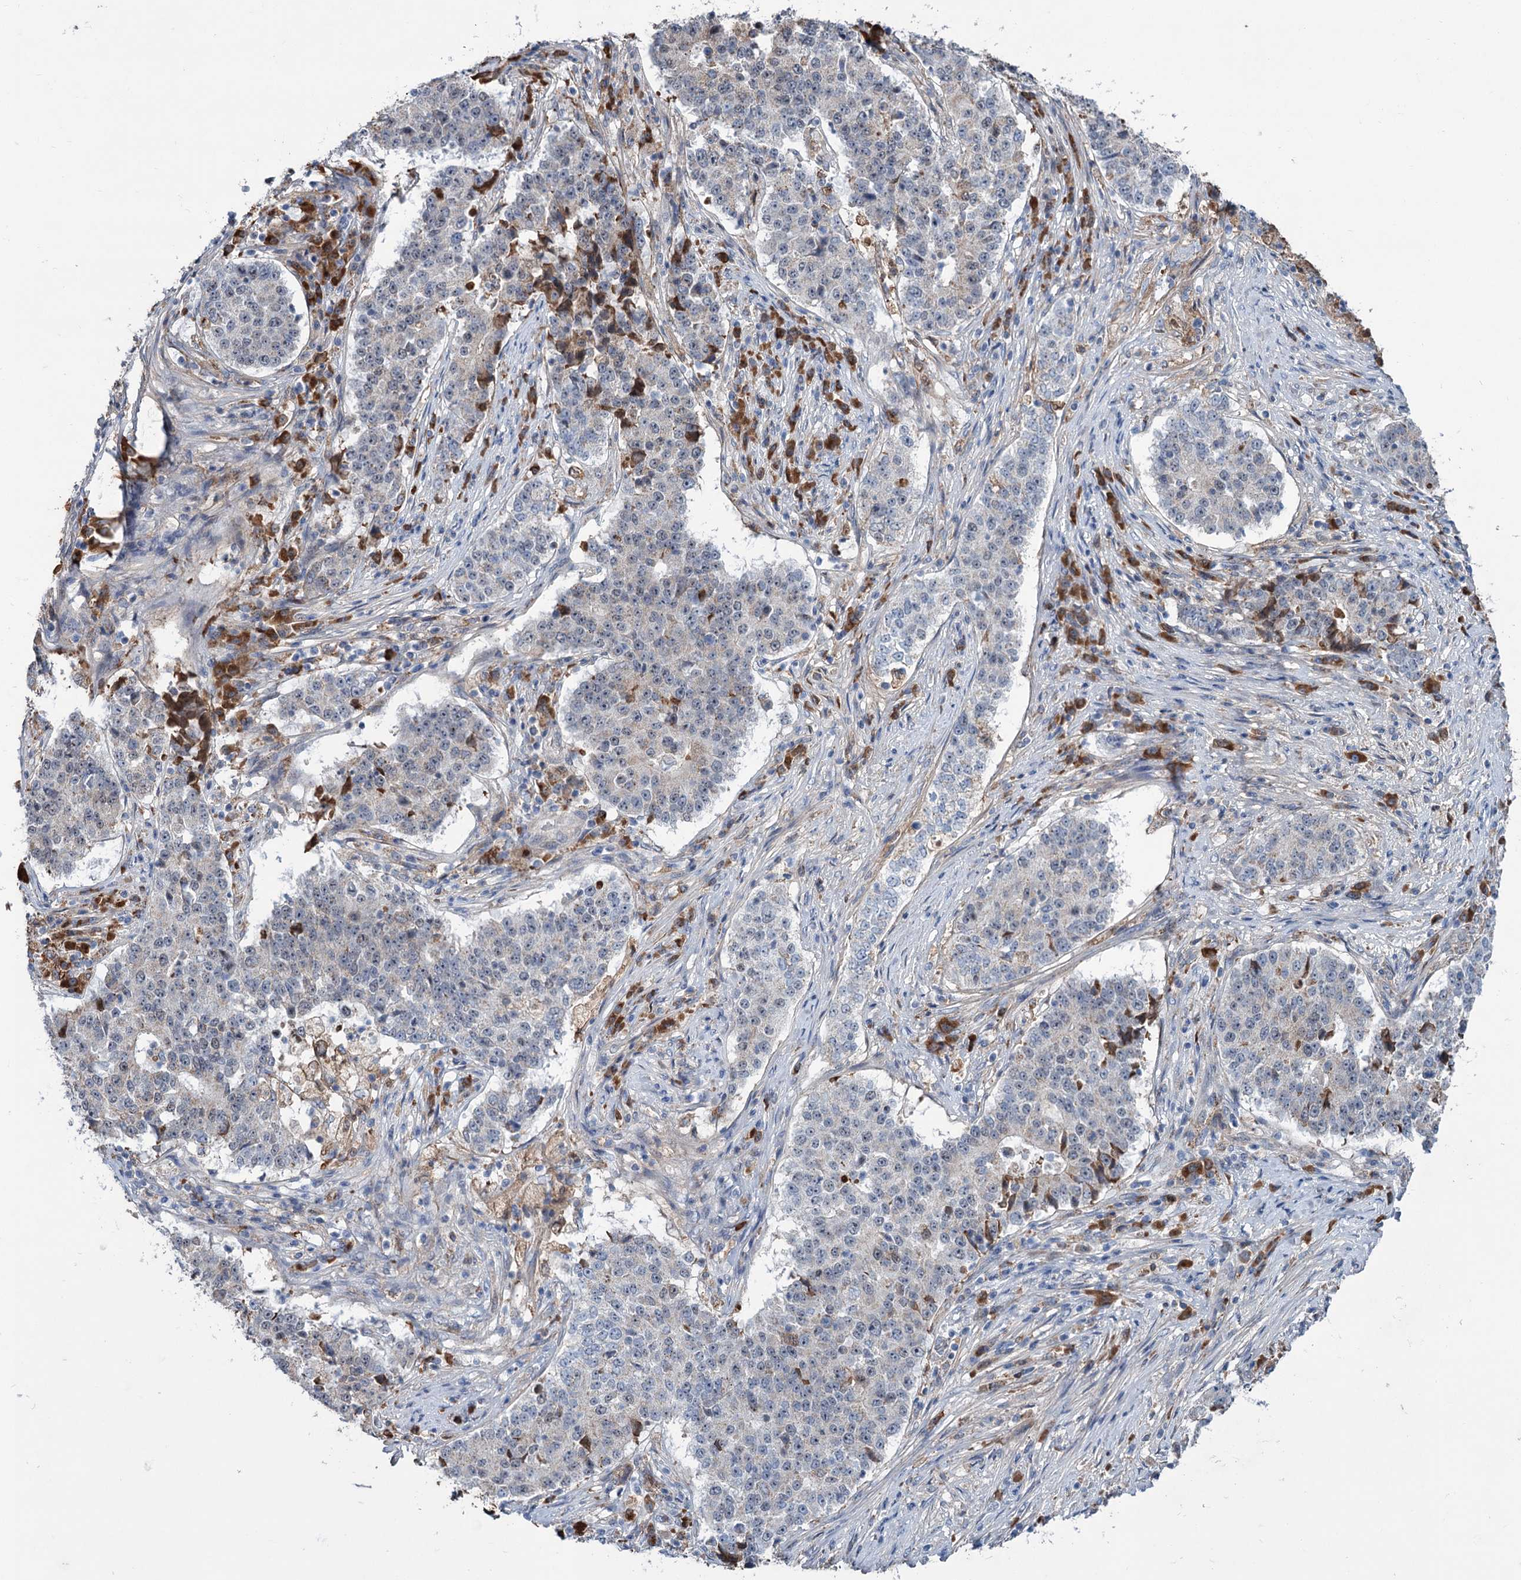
{"staining": {"intensity": "negative", "quantity": "none", "location": "none"}, "tissue": "stomach cancer", "cell_type": "Tumor cells", "image_type": "cancer", "snomed": [{"axis": "morphology", "description": "Adenocarcinoma, NOS"}, {"axis": "topography", "description": "Stomach"}], "caption": "Stomach cancer (adenocarcinoma) was stained to show a protein in brown. There is no significant staining in tumor cells.", "gene": "LPIN1", "patient": {"sex": "male", "age": 59}}